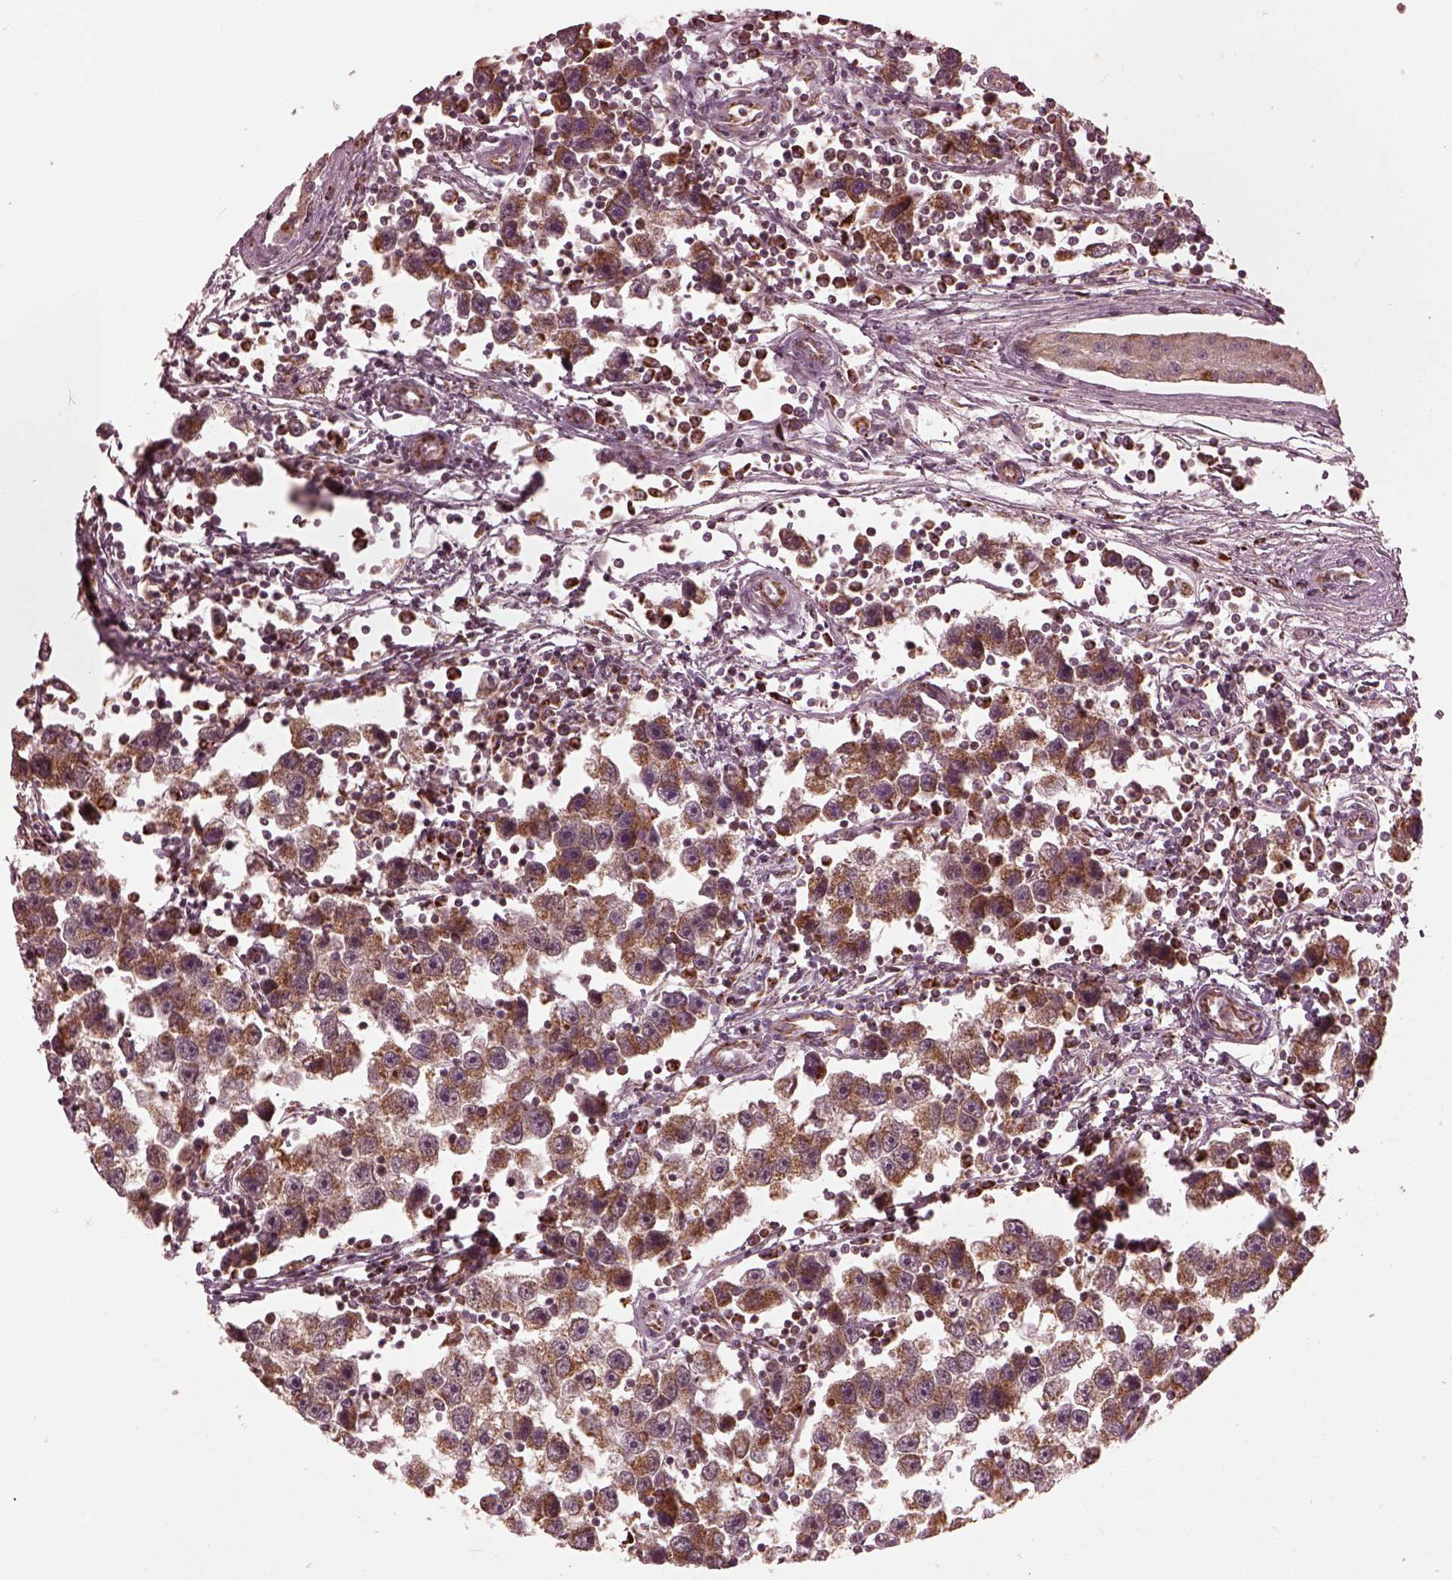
{"staining": {"intensity": "moderate", "quantity": ">75%", "location": "cytoplasmic/membranous"}, "tissue": "testis cancer", "cell_type": "Tumor cells", "image_type": "cancer", "snomed": [{"axis": "morphology", "description": "Seminoma, NOS"}, {"axis": "topography", "description": "Testis"}], "caption": "Immunohistochemistry photomicrograph of testis seminoma stained for a protein (brown), which displays medium levels of moderate cytoplasmic/membranous staining in about >75% of tumor cells.", "gene": "NDUFB10", "patient": {"sex": "male", "age": 30}}